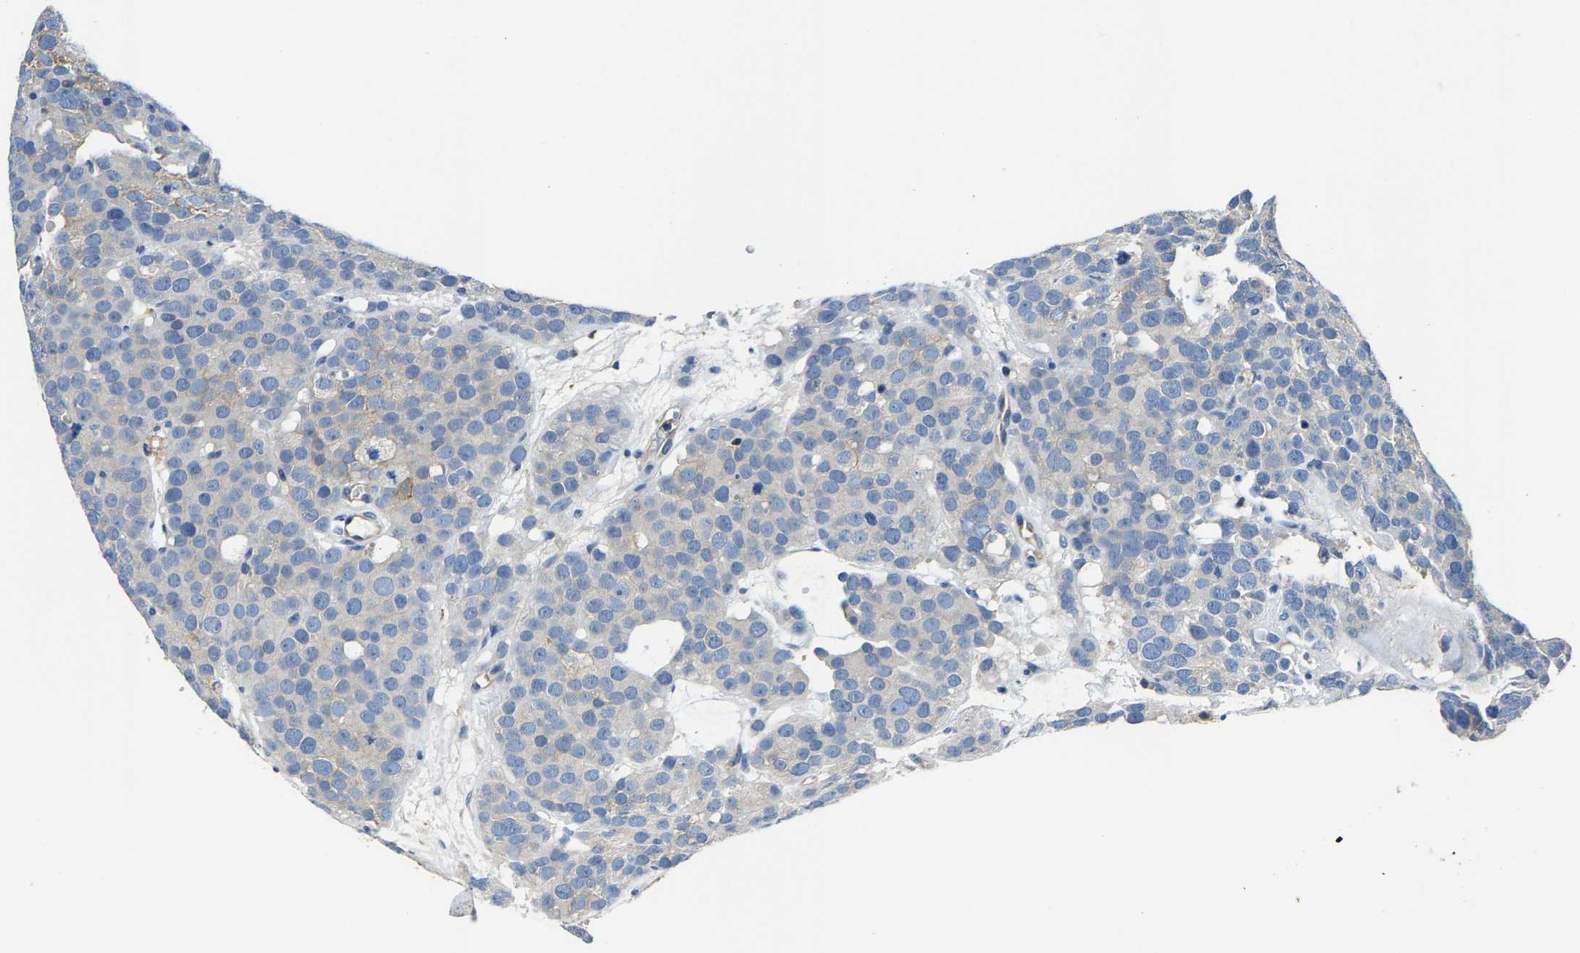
{"staining": {"intensity": "negative", "quantity": "none", "location": "none"}, "tissue": "testis cancer", "cell_type": "Tumor cells", "image_type": "cancer", "snomed": [{"axis": "morphology", "description": "Seminoma, NOS"}, {"axis": "topography", "description": "Testis"}], "caption": "High power microscopy photomicrograph of an IHC photomicrograph of testis cancer (seminoma), revealing no significant expression in tumor cells.", "gene": "TRAF6", "patient": {"sex": "male", "age": 71}}